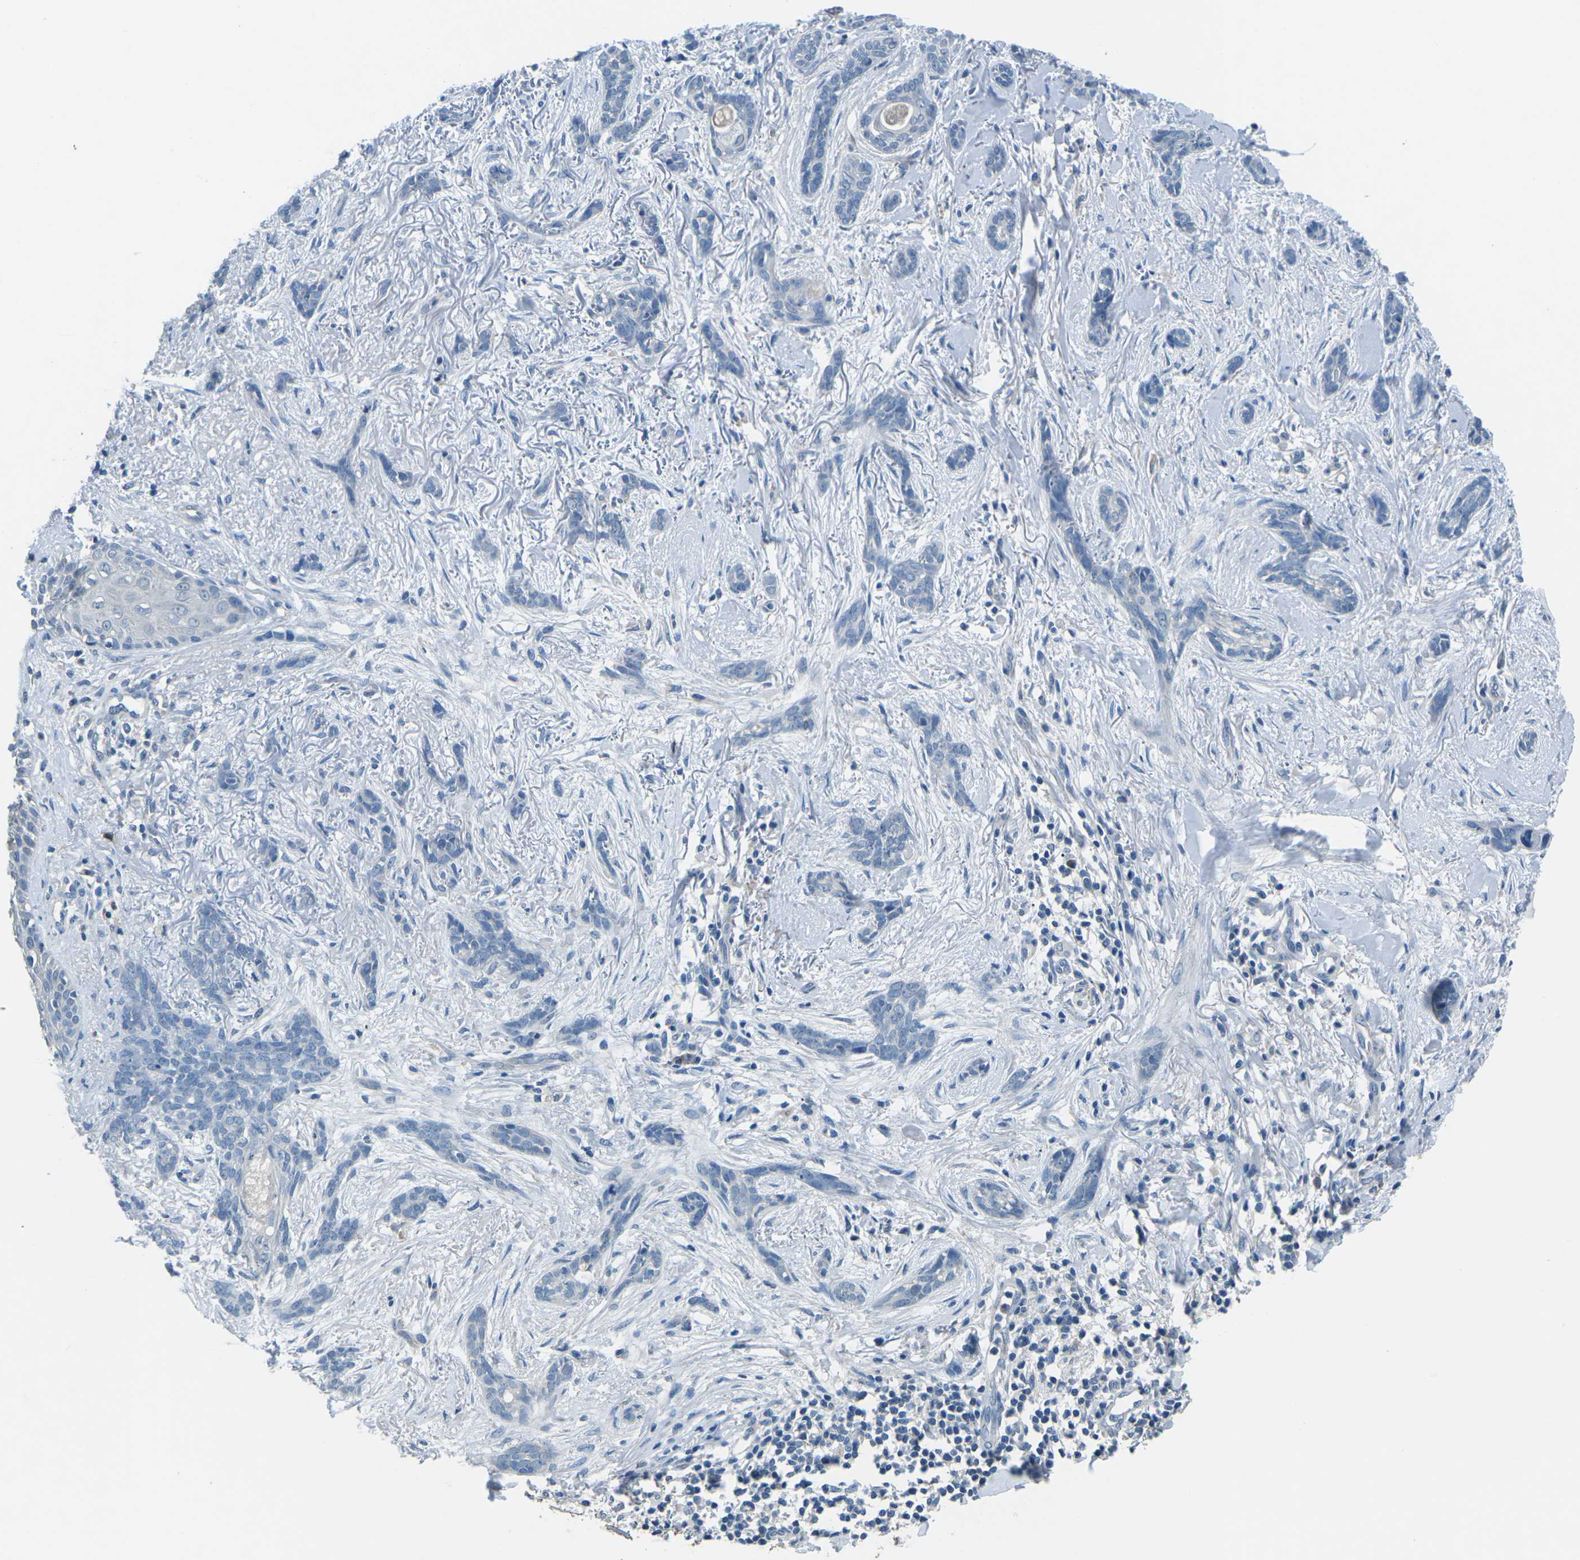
{"staining": {"intensity": "negative", "quantity": "none", "location": "none"}, "tissue": "skin cancer", "cell_type": "Tumor cells", "image_type": "cancer", "snomed": [{"axis": "morphology", "description": "Basal cell carcinoma"}, {"axis": "morphology", "description": "Adnexal tumor, benign"}, {"axis": "topography", "description": "Skin"}], "caption": "Tumor cells show no significant protein expression in skin cancer (benign adnexal tumor). The staining is performed using DAB (3,3'-diaminobenzidine) brown chromogen with nuclei counter-stained in using hematoxylin.", "gene": "CD1D", "patient": {"sex": "female", "age": 42}}